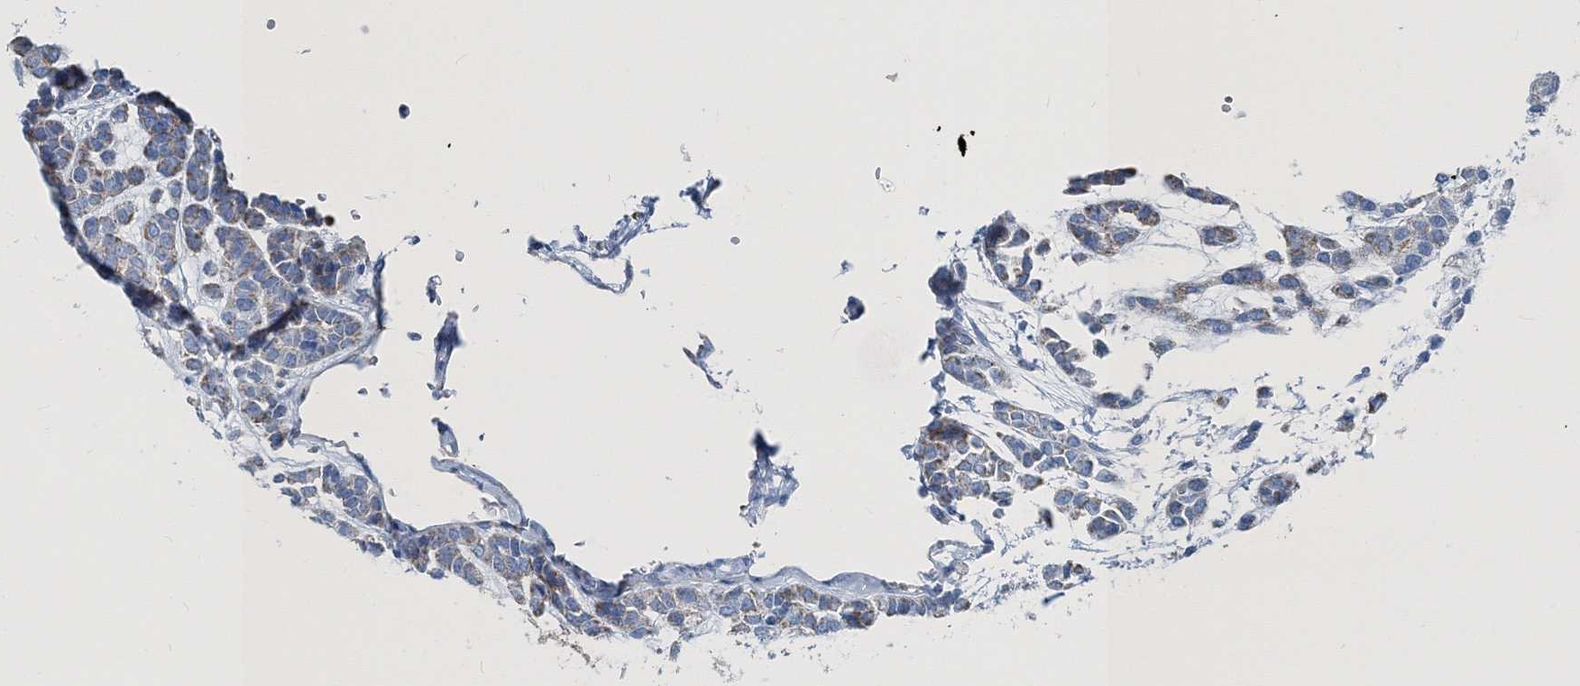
{"staining": {"intensity": "weak", "quantity": "<25%", "location": "cytoplasmic/membranous"}, "tissue": "head and neck cancer", "cell_type": "Tumor cells", "image_type": "cancer", "snomed": [{"axis": "morphology", "description": "Adenocarcinoma, NOS"}, {"axis": "morphology", "description": "Adenoma, NOS"}, {"axis": "topography", "description": "Head-Neck"}], "caption": "Head and neck cancer (adenocarcinoma) was stained to show a protein in brown. There is no significant expression in tumor cells. Brightfield microscopy of immunohistochemistry (IHC) stained with DAB (3,3'-diaminobenzidine) (brown) and hematoxylin (blue), captured at high magnification.", "gene": "GABARAPL2", "patient": {"sex": "female", "age": 55}}